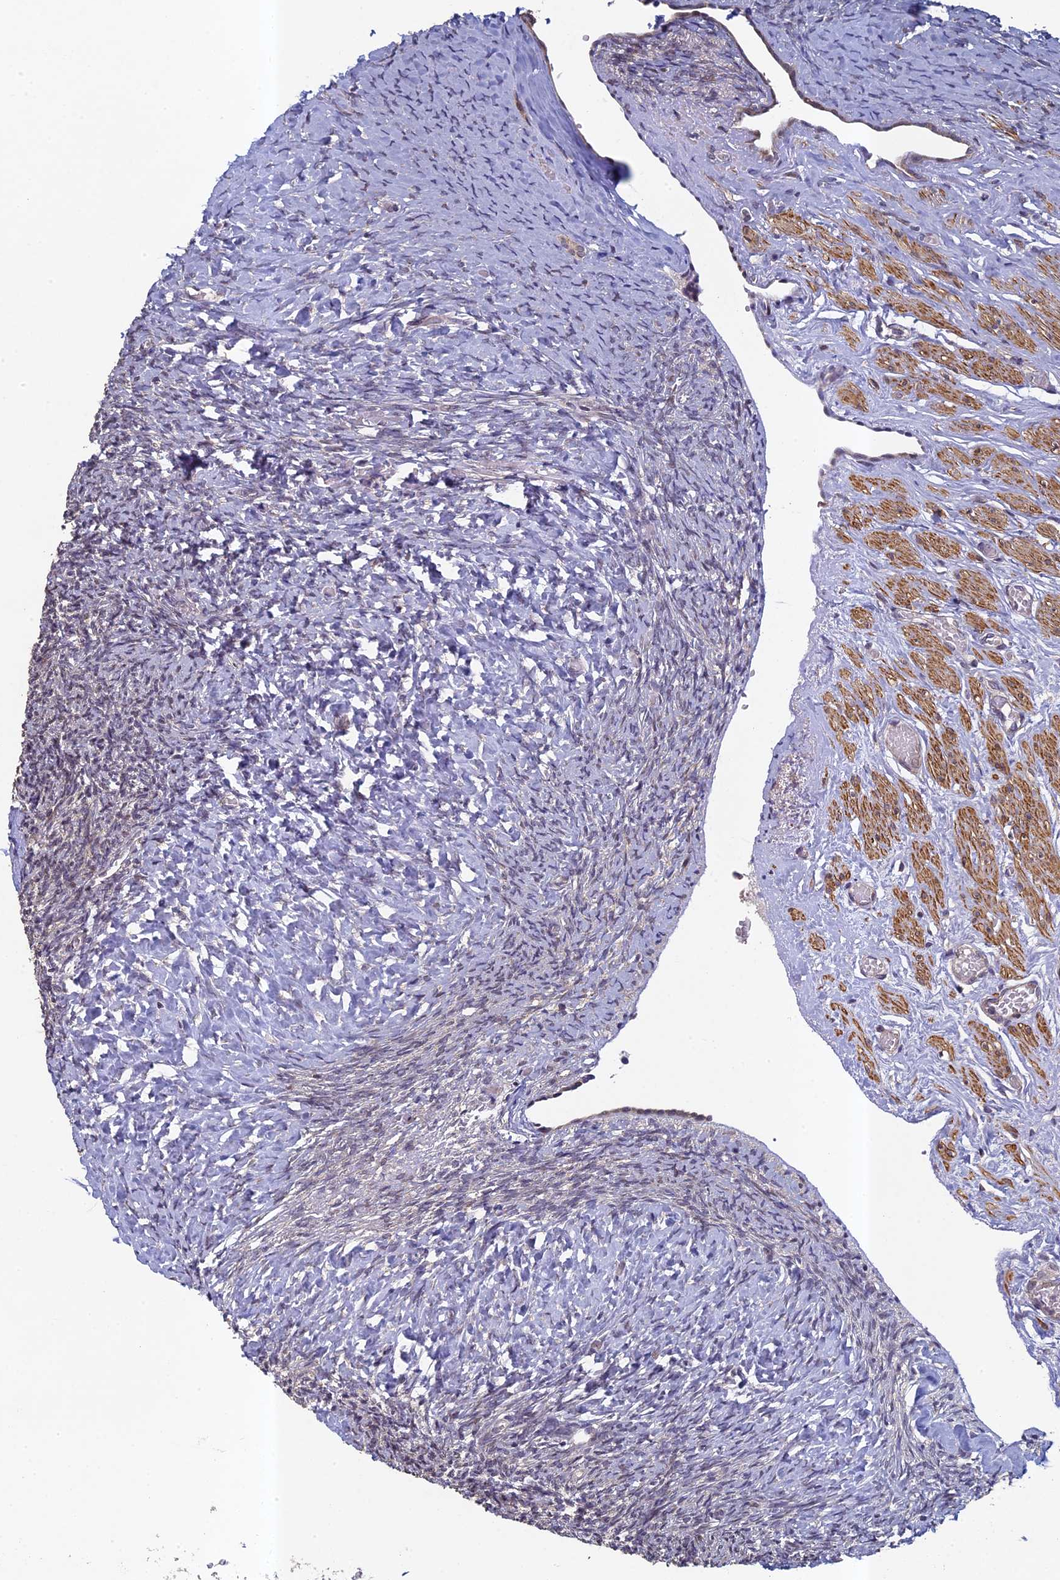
{"staining": {"intensity": "negative", "quantity": "none", "location": "none"}, "tissue": "ovary", "cell_type": "Ovarian stroma cells", "image_type": "normal", "snomed": [{"axis": "morphology", "description": "Normal tissue, NOS"}, {"axis": "topography", "description": "Ovary"}], "caption": "A photomicrograph of ovary stained for a protein shows no brown staining in ovarian stroma cells. (Stains: DAB (3,3'-diaminobenzidine) immunohistochemistry (IHC) with hematoxylin counter stain, Microscopy: brightfield microscopy at high magnification).", "gene": "DIXDC1", "patient": {"sex": "female", "age": 41}}